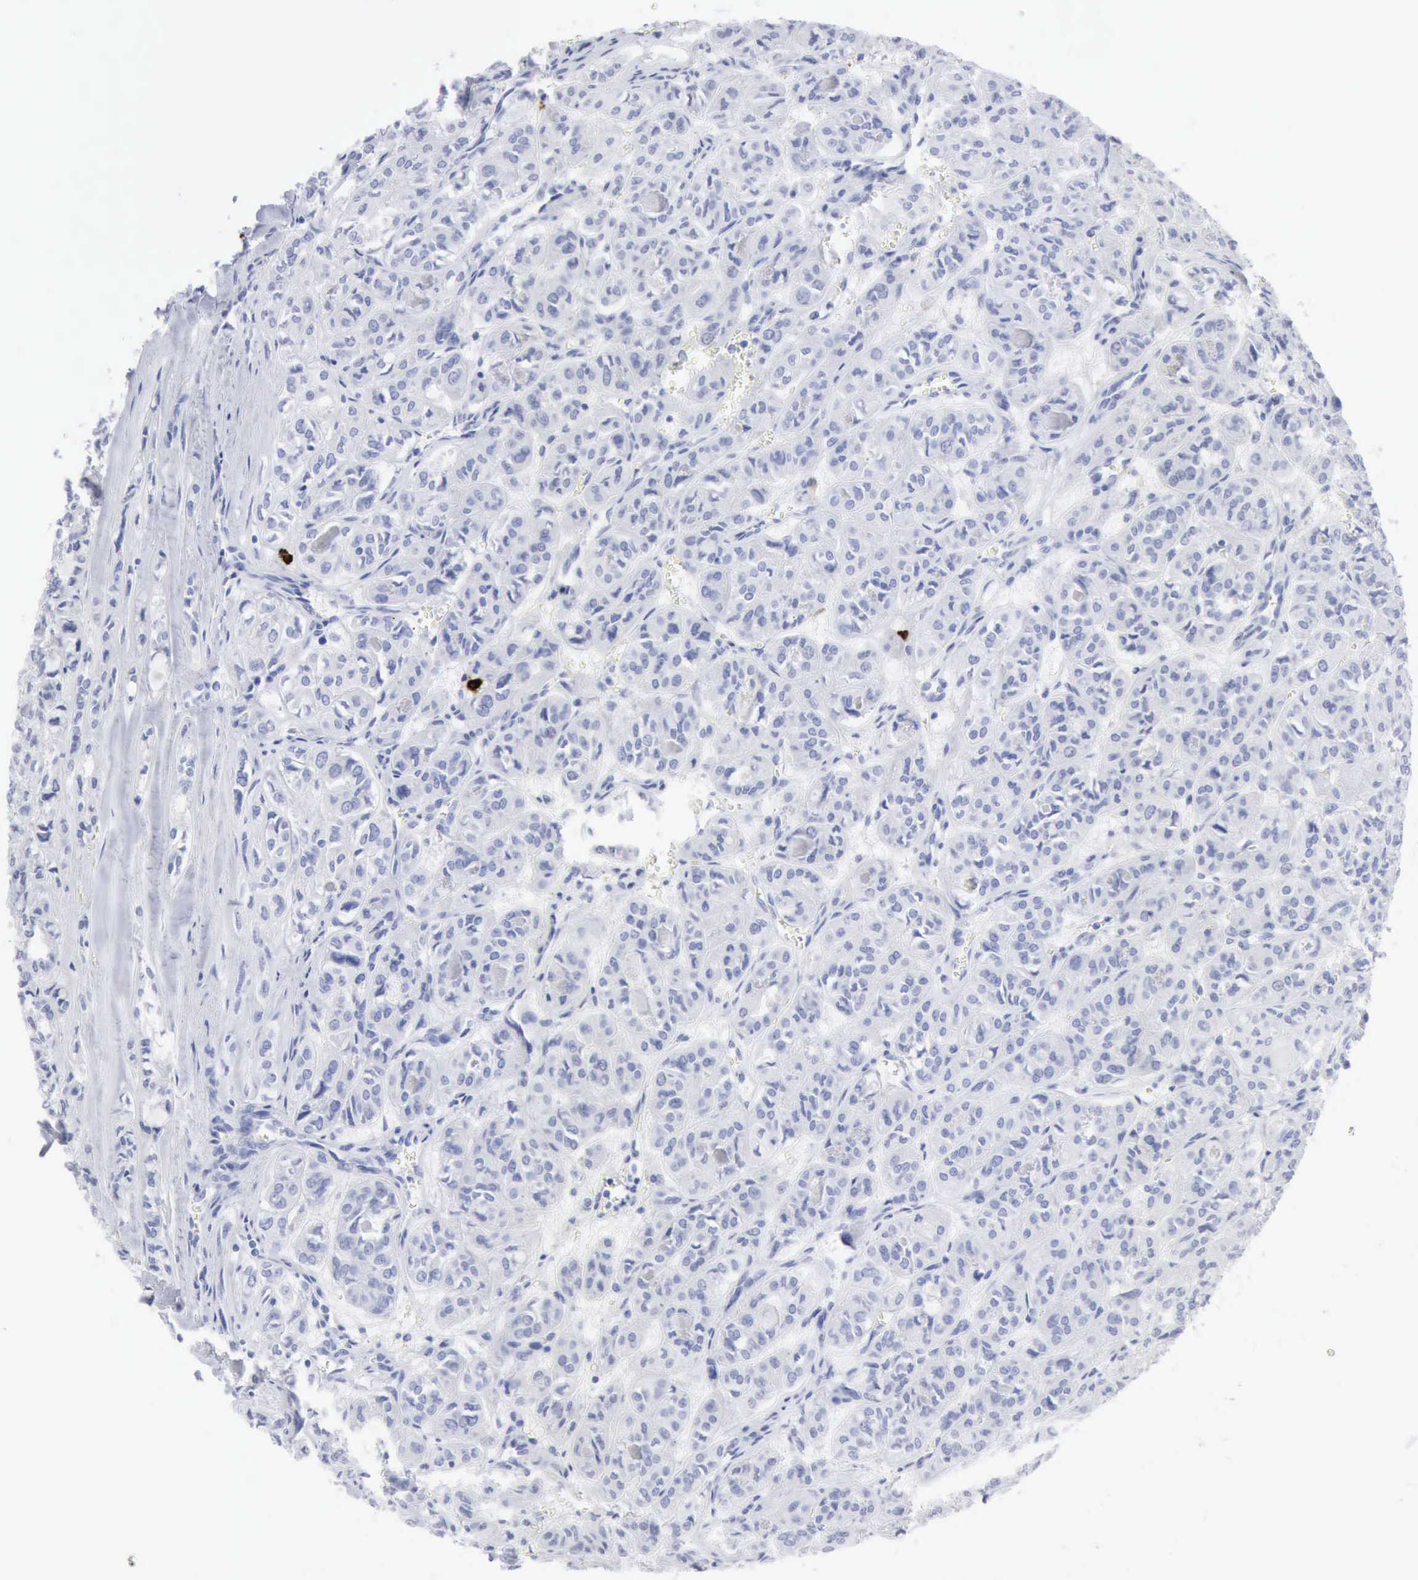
{"staining": {"intensity": "negative", "quantity": "none", "location": "none"}, "tissue": "thyroid cancer", "cell_type": "Tumor cells", "image_type": "cancer", "snomed": [{"axis": "morphology", "description": "Follicular adenoma carcinoma, NOS"}, {"axis": "topography", "description": "Thyroid gland"}], "caption": "Immunohistochemical staining of human thyroid follicular adenoma carcinoma exhibits no significant staining in tumor cells. Nuclei are stained in blue.", "gene": "CMA1", "patient": {"sex": "female", "age": 71}}